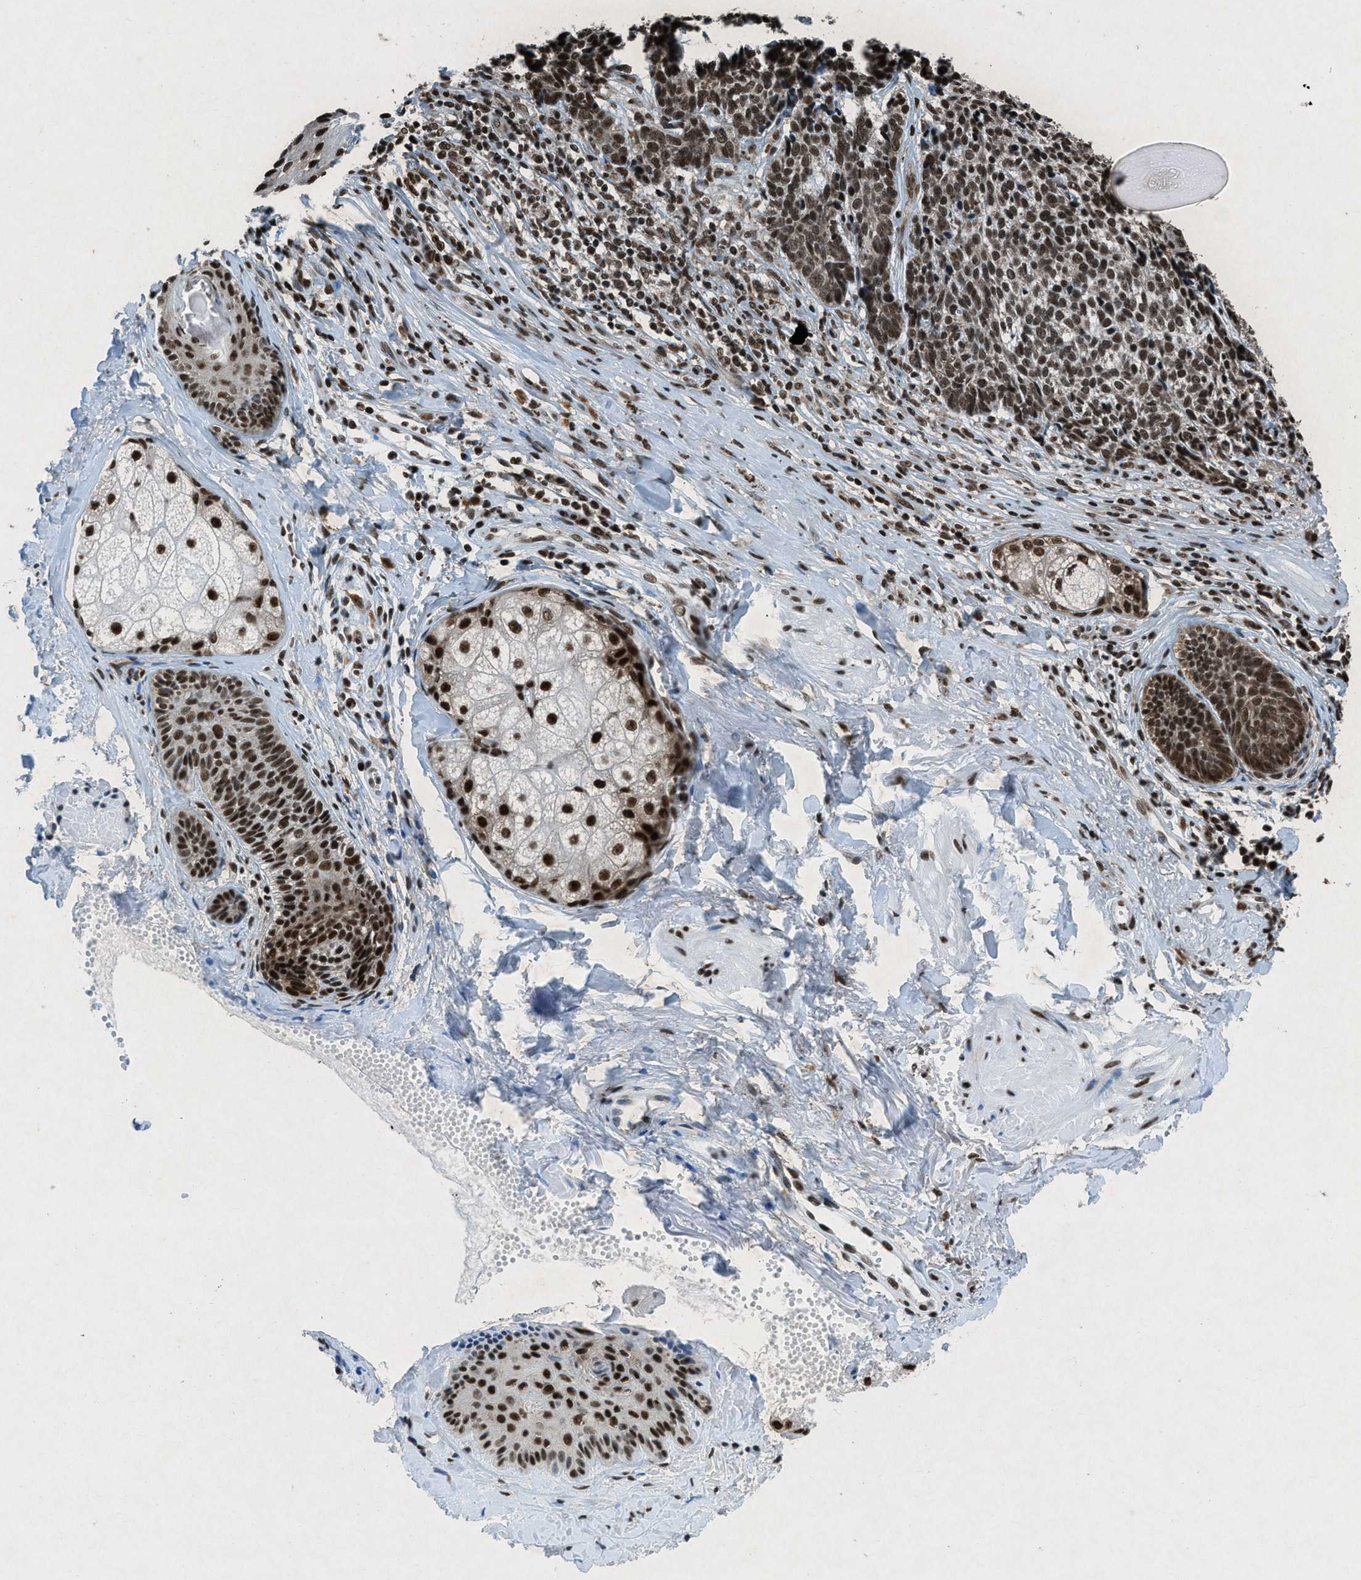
{"staining": {"intensity": "strong", "quantity": ">75%", "location": "nuclear"}, "tissue": "skin cancer", "cell_type": "Tumor cells", "image_type": "cancer", "snomed": [{"axis": "morphology", "description": "Basal cell carcinoma"}, {"axis": "topography", "description": "Skin"}], "caption": "The histopathology image exhibits a brown stain indicating the presence of a protein in the nuclear of tumor cells in skin basal cell carcinoma.", "gene": "NXF1", "patient": {"sex": "male", "age": 84}}